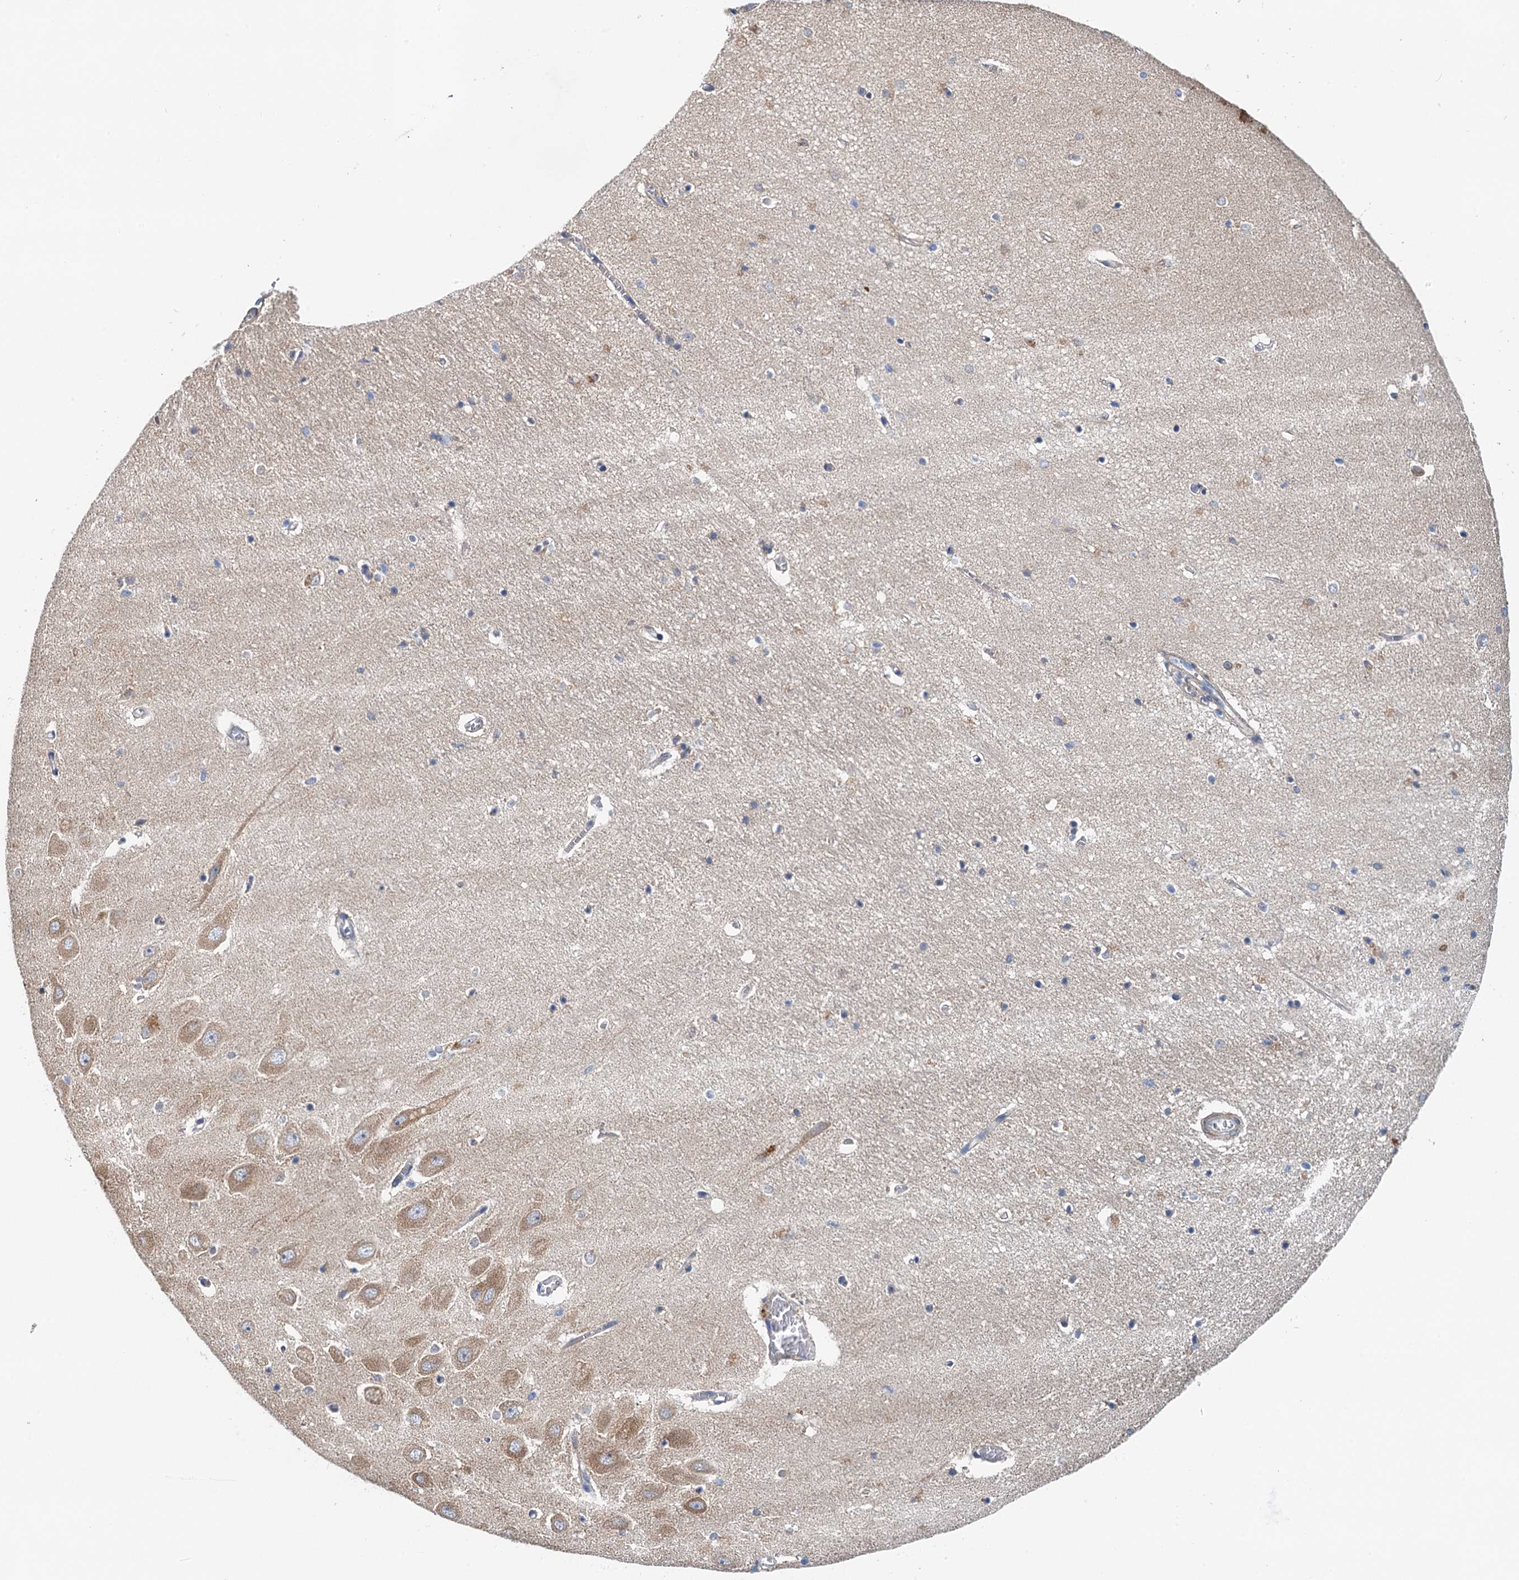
{"staining": {"intensity": "negative", "quantity": "none", "location": "none"}, "tissue": "hippocampus", "cell_type": "Glial cells", "image_type": "normal", "snomed": [{"axis": "morphology", "description": "Normal tissue, NOS"}, {"axis": "topography", "description": "Hippocampus"}], "caption": "Immunohistochemistry histopathology image of unremarkable hippocampus: human hippocampus stained with DAB (3,3'-diaminobenzidine) reveals no significant protein staining in glial cells.", "gene": "NBEA", "patient": {"sex": "female", "age": 64}}